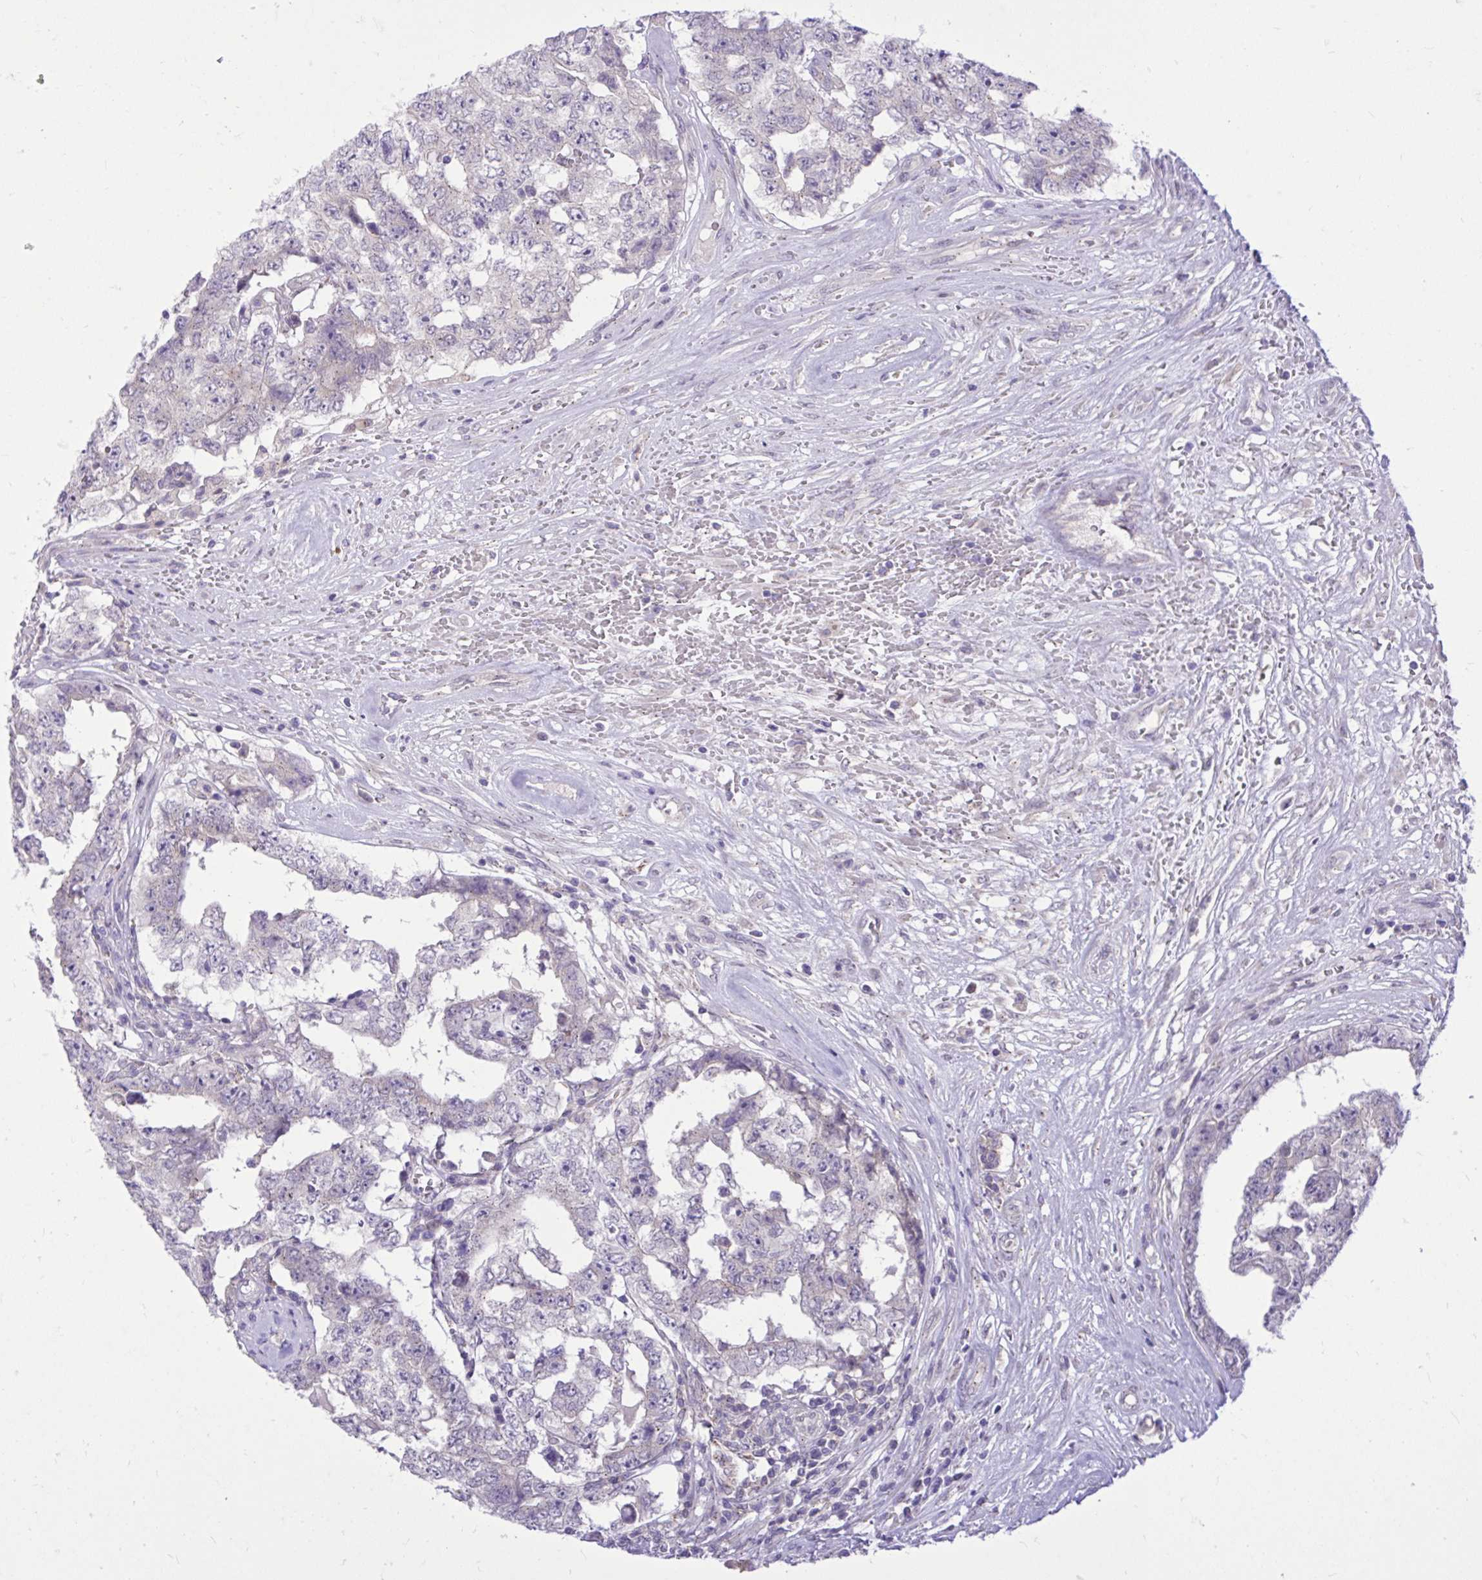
{"staining": {"intensity": "negative", "quantity": "none", "location": "none"}, "tissue": "testis cancer", "cell_type": "Tumor cells", "image_type": "cancer", "snomed": [{"axis": "morphology", "description": "Normal tissue, NOS"}, {"axis": "morphology", "description": "Carcinoma, Embryonal, NOS"}, {"axis": "topography", "description": "Testis"}, {"axis": "topography", "description": "Epididymis"}], "caption": "Photomicrograph shows no protein expression in tumor cells of testis embryonal carcinoma tissue. (DAB (3,3'-diaminobenzidine) immunohistochemistry (IHC) with hematoxylin counter stain).", "gene": "CEACAM18", "patient": {"sex": "male", "age": 25}}